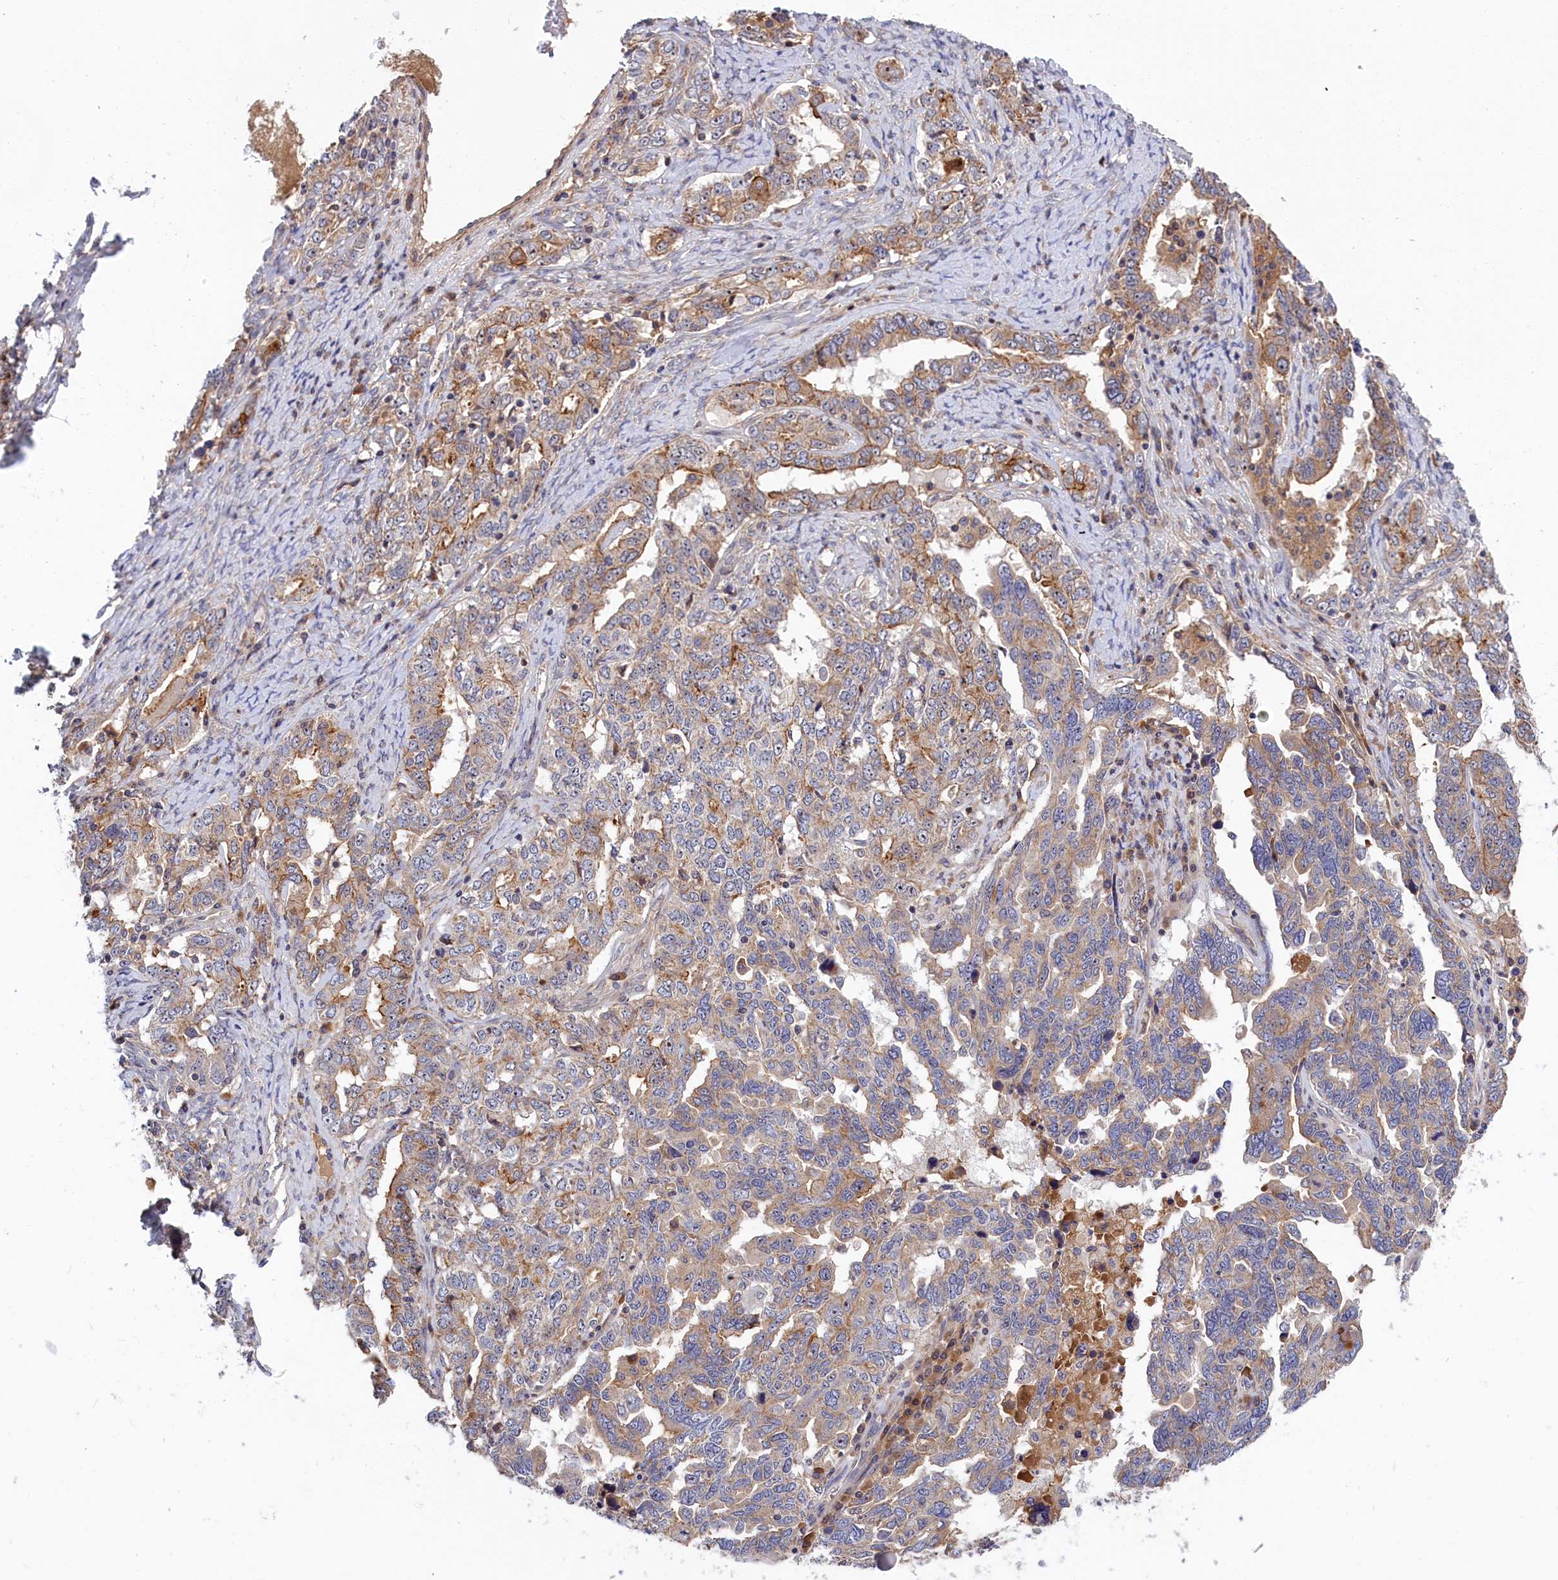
{"staining": {"intensity": "moderate", "quantity": "25%-75%", "location": "cytoplasmic/membranous"}, "tissue": "ovarian cancer", "cell_type": "Tumor cells", "image_type": "cancer", "snomed": [{"axis": "morphology", "description": "Carcinoma, endometroid"}, {"axis": "topography", "description": "Ovary"}], "caption": "There is medium levels of moderate cytoplasmic/membranous staining in tumor cells of endometroid carcinoma (ovarian), as demonstrated by immunohistochemical staining (brown color).", "gene": "CRACD", "patient": {"sex": "female", "age": 62}}